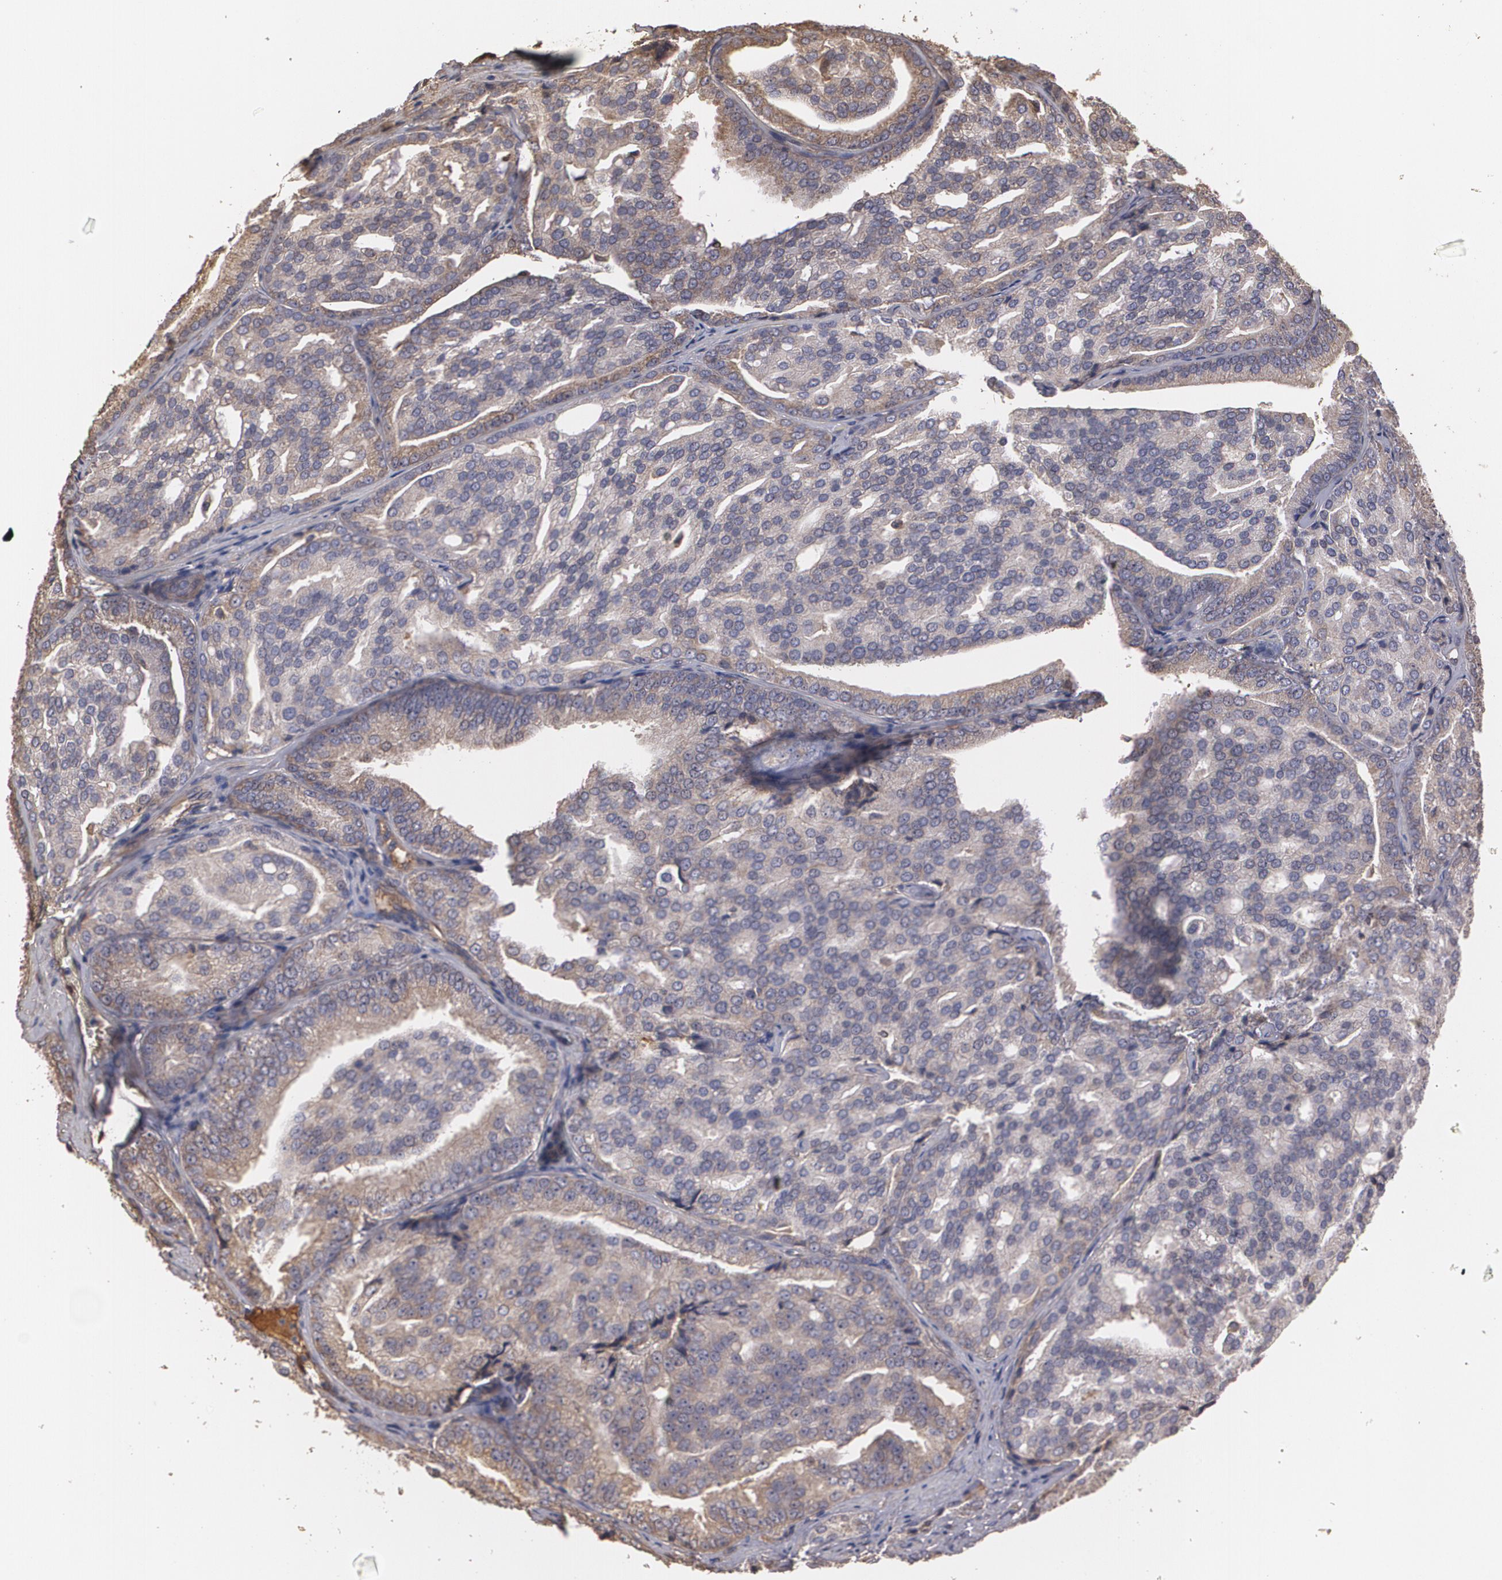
{"staining": {"intensity": "weak", "quantity": ">75%", "location": "cytoplasmic/membranous"}, "tissue": "prostate cancer", "cell_type": "Tumor cells", "image_type": "cancer", "snomed": [{"axis": "morphology", "description": "Adenocarcinoma, High grade"}, {"axis": "topography", "description": "Prostate"}], "caption": "This micrograph demonstrates prostate cancer stained with immunohistochemistry to label a protein in brown. The cytoplasmic/membranous of tumor cells show weak positivity for the protein. Nuclei are counter-stained blue.", "gene": "PON1", "patient": {"sex": "male", "age": 64}}